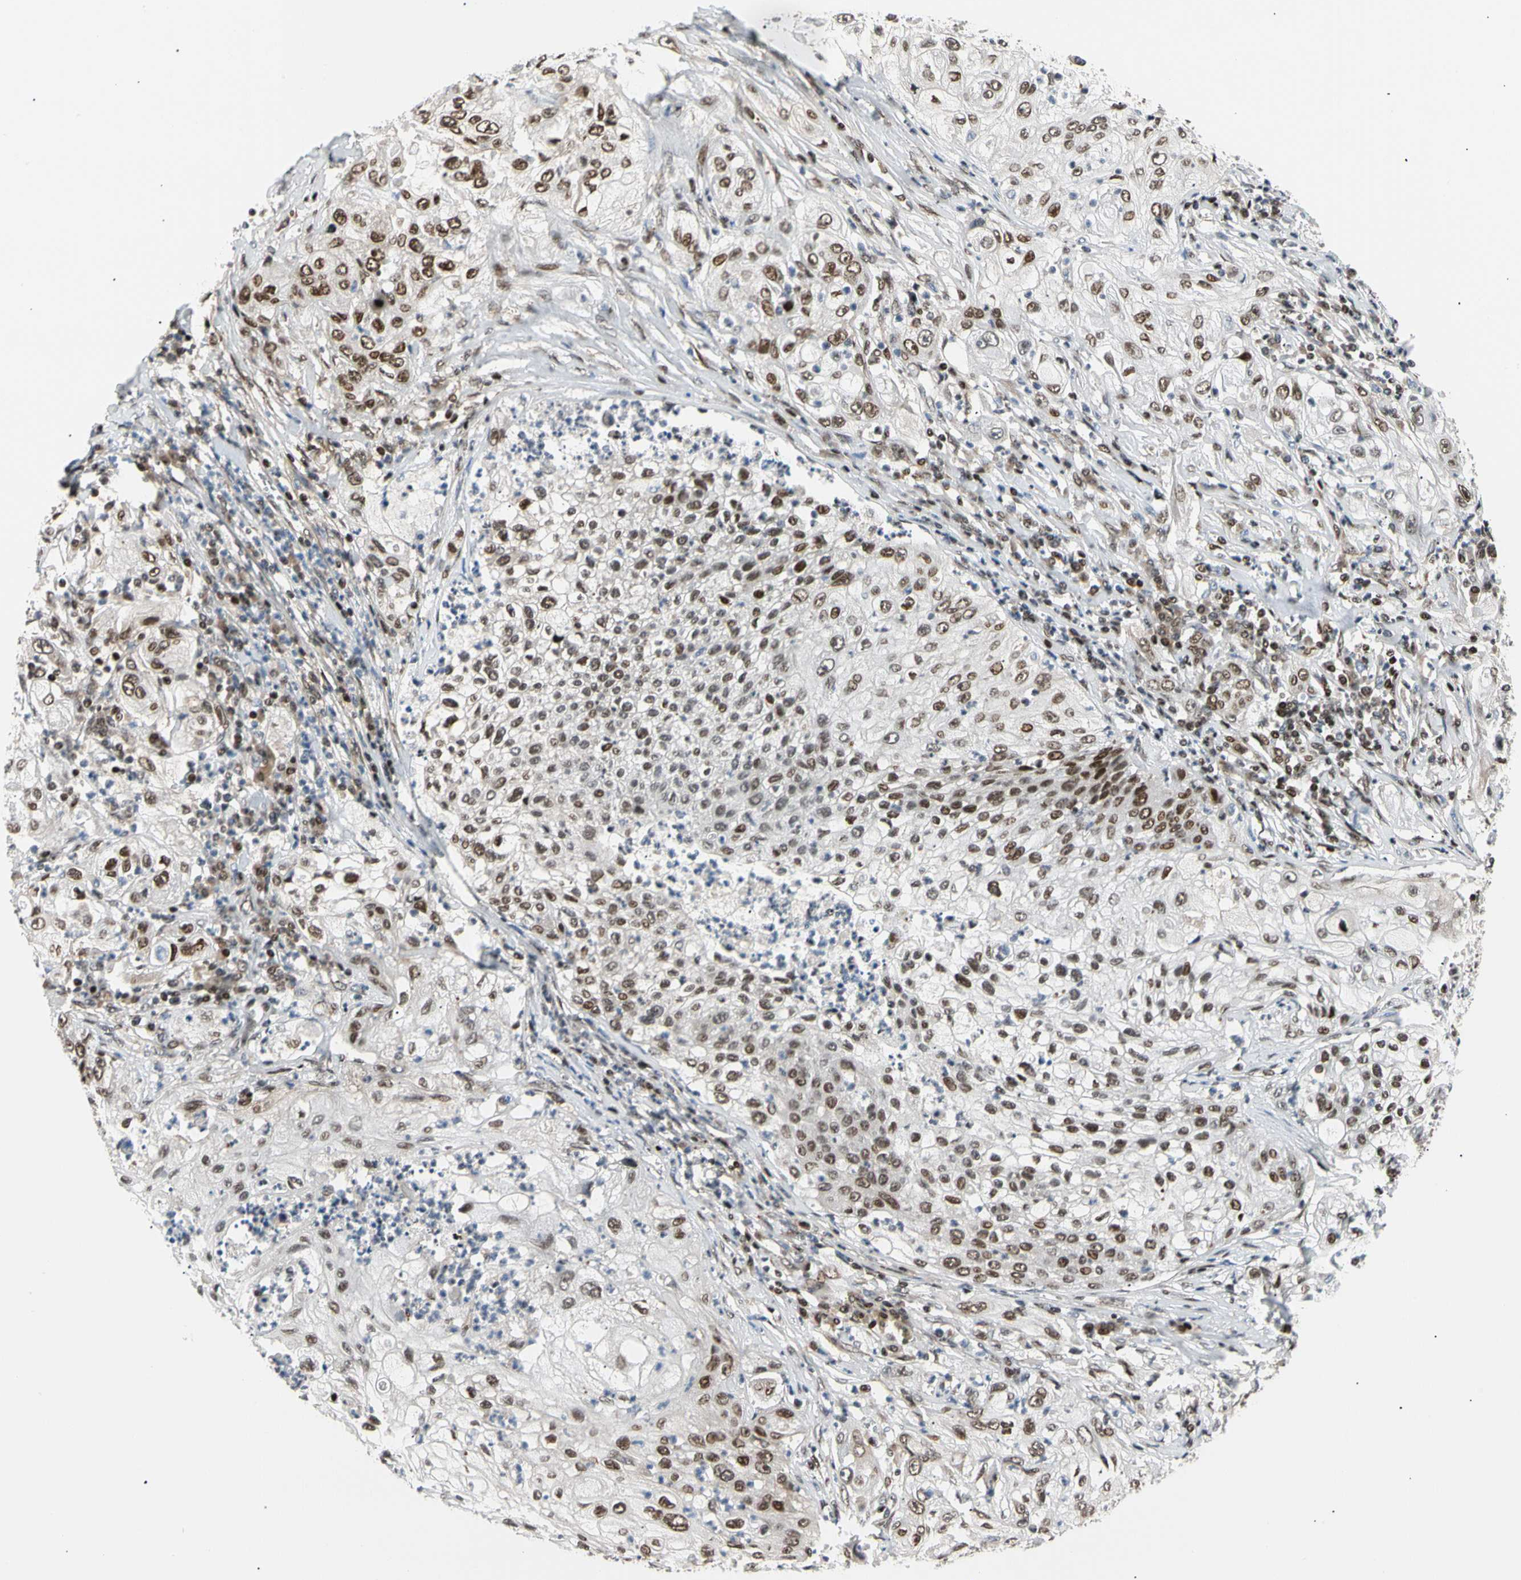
{"staining": {"intensity": "moderate", "quantity": "<25%", "location": "nuclear"}, "tissue": "lung cancer", "cell_type": "Tumor cells", "image_type": "cancer", "snomed": [{"axis": "morphology", "description": "Inflammation, NOS"}, {"axis": "morphology", "description": "Squamous cell carcinoma, NOS"}, {"axis": "topography", "description": "Lymph node"}, {"axis": "topography", "description": "Soft tissue"}, {"axis": "topography", "description": "Lung"}], "caption": "Tumor cells exhibit moderate nuclear positivity in approximately <25% of cells in lung cancer. Nuclei are stained in blue.", "gene": "E2F1", "patient": {"sex": "male", "age": 66}}